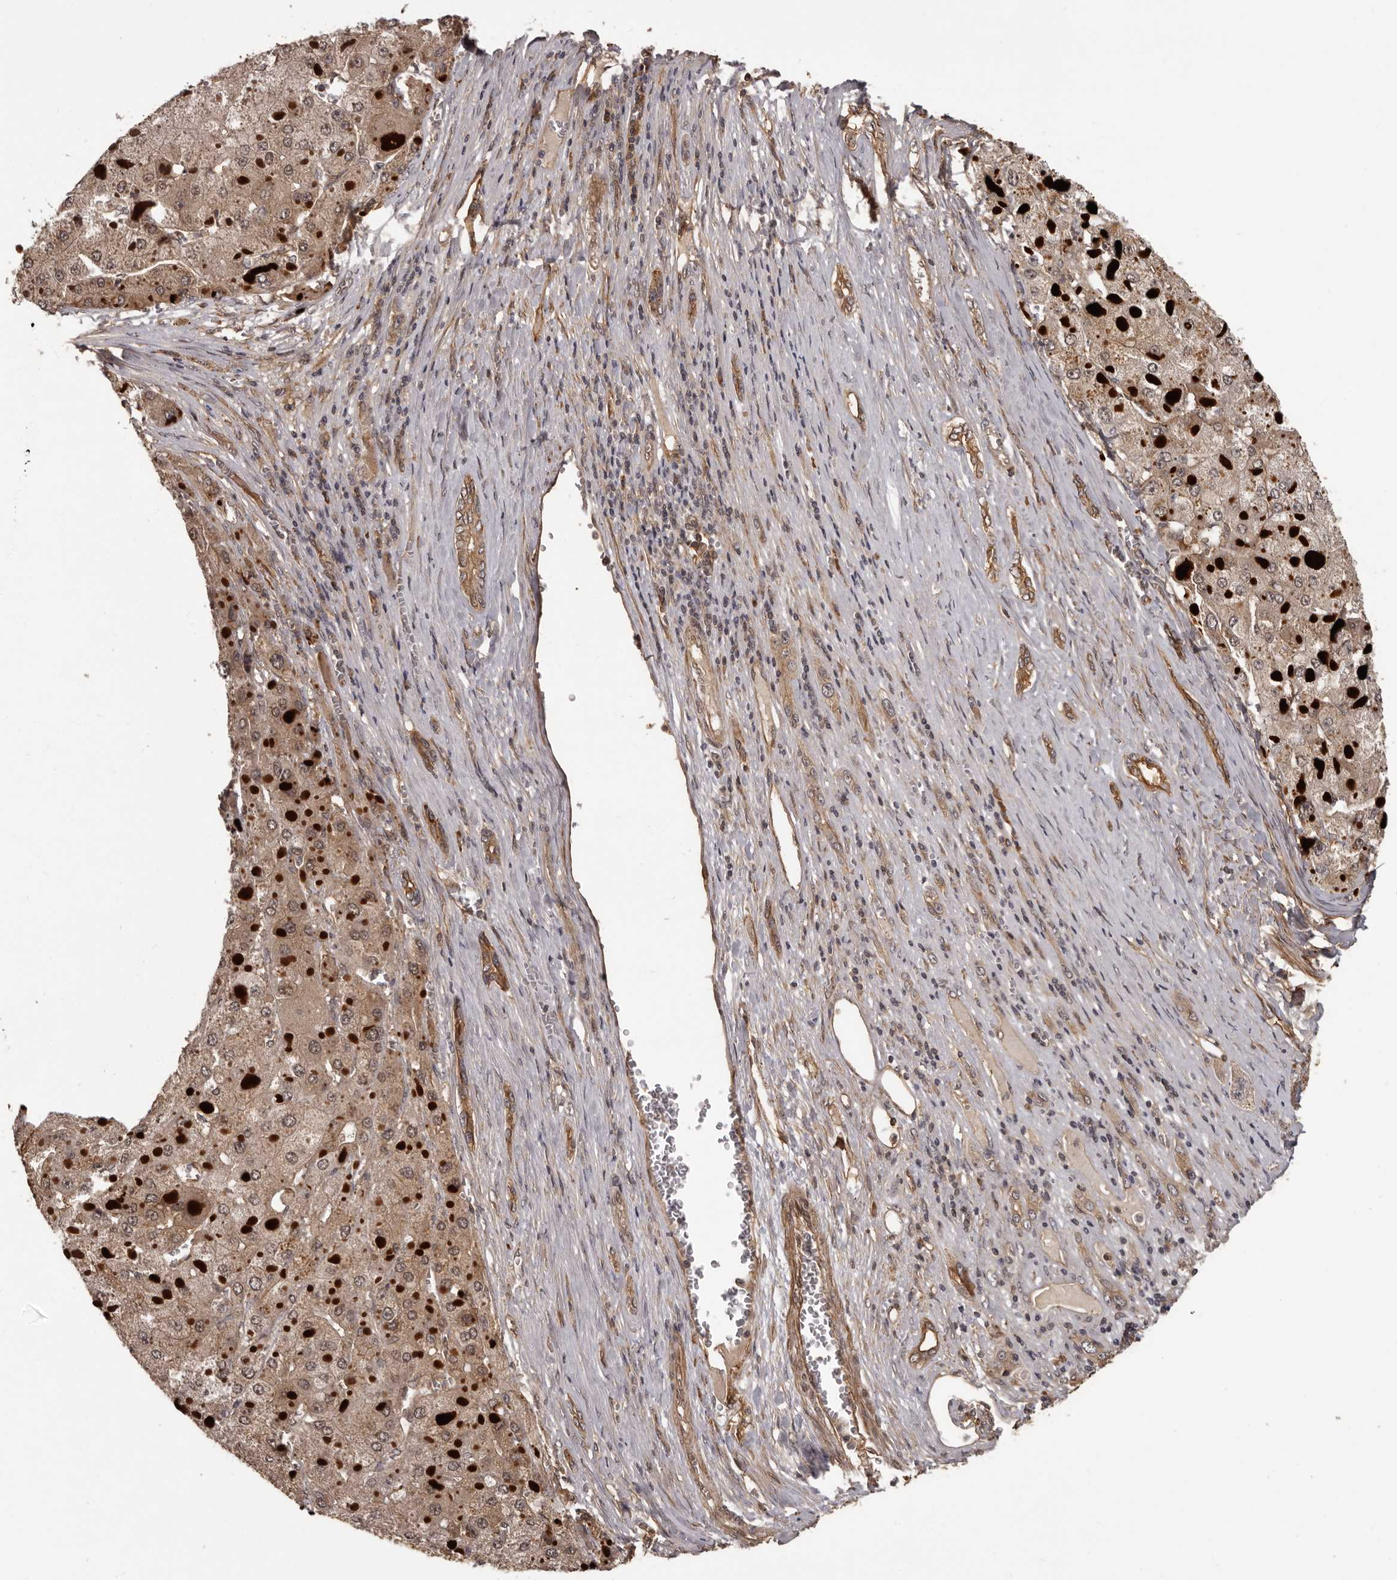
{"staining": {"intensity": "moderate", "quantity": ">75%", "location": "cytoplasmic/membranous"}, "tissue": "liver cancer", "cell_type": "Tumor cells", "image_type": "cancer", "snomed": [{"axis": "morphology", "description": "Carcinoma, Hepatocellular, NOS"}, {"axis": "topography", "description": "Liver"}], "caption": "Moderate cytoplasmic/membranous positivity is present in approximately >75% of tumor cells in liver cancer (hepatocellular carcinoma).", "gene": "SLITRK6", "patient": {"sex": "female", "age": 73}}